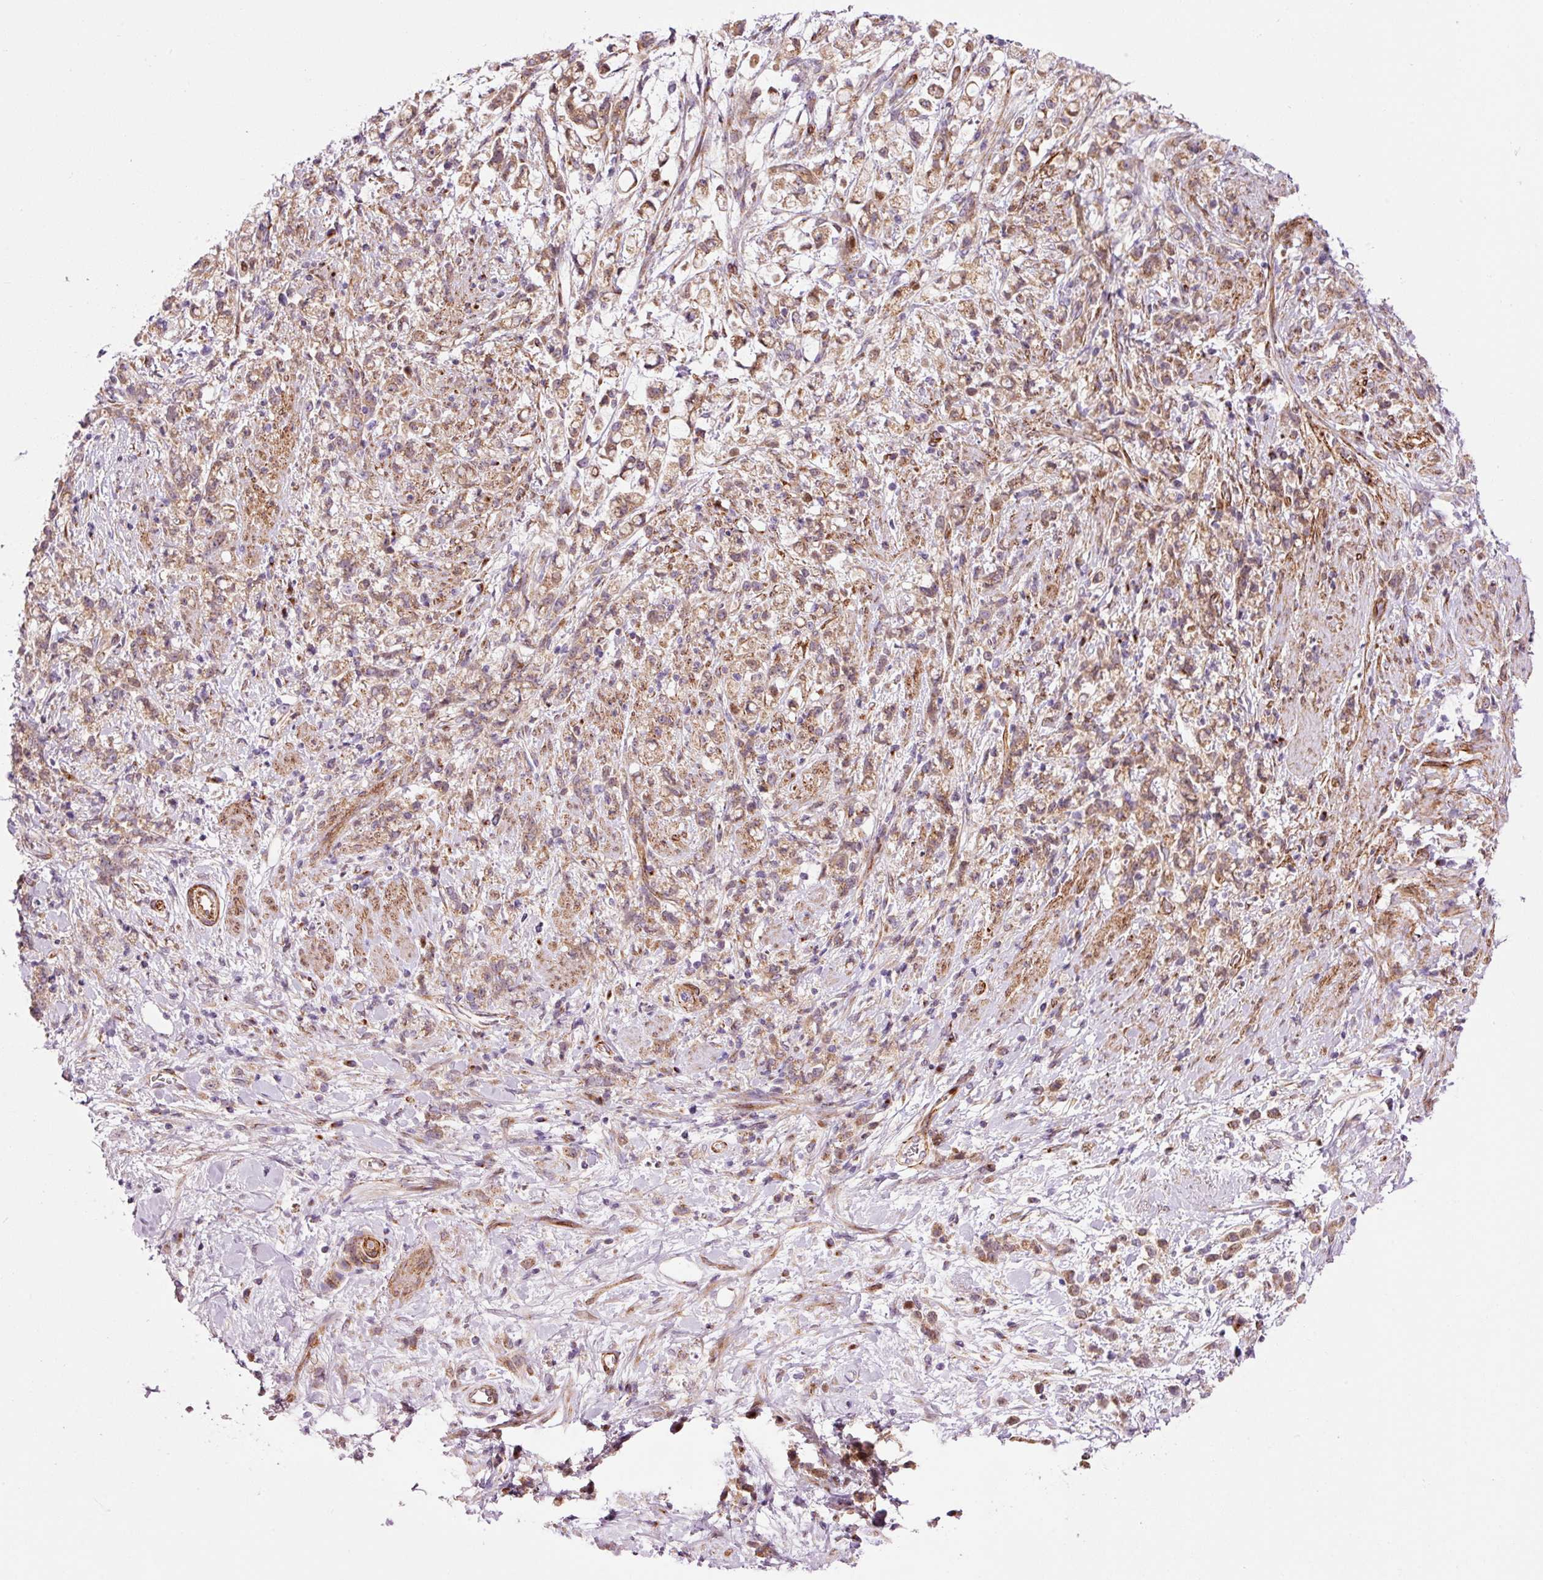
{"staining": {"intensity": "moderate", "quantity": "25%-75%", "location": "cytoplasmic/membranous"}, "tissue": "stomach cancer", "cell_type": "Tumor cells", "image_type": "cancer", "snomed": [{"axis": "morphology", "description": "Adenocarcinoma, NOS"}, {"axis": "topography", "description": "Stomach"}], "caption": "IHC image of neoplastic tissue: stomach adenocarcinoma stained using immunohistochemistry shows medium levels of moderate protein expression localized specifically in the cytoplasmic/membranous of tumor cells, appearing as a cytoplasmic/membranous brown color.", "gene": "PPP1R14B", "patient": {"sex": "female", "age": 60}}